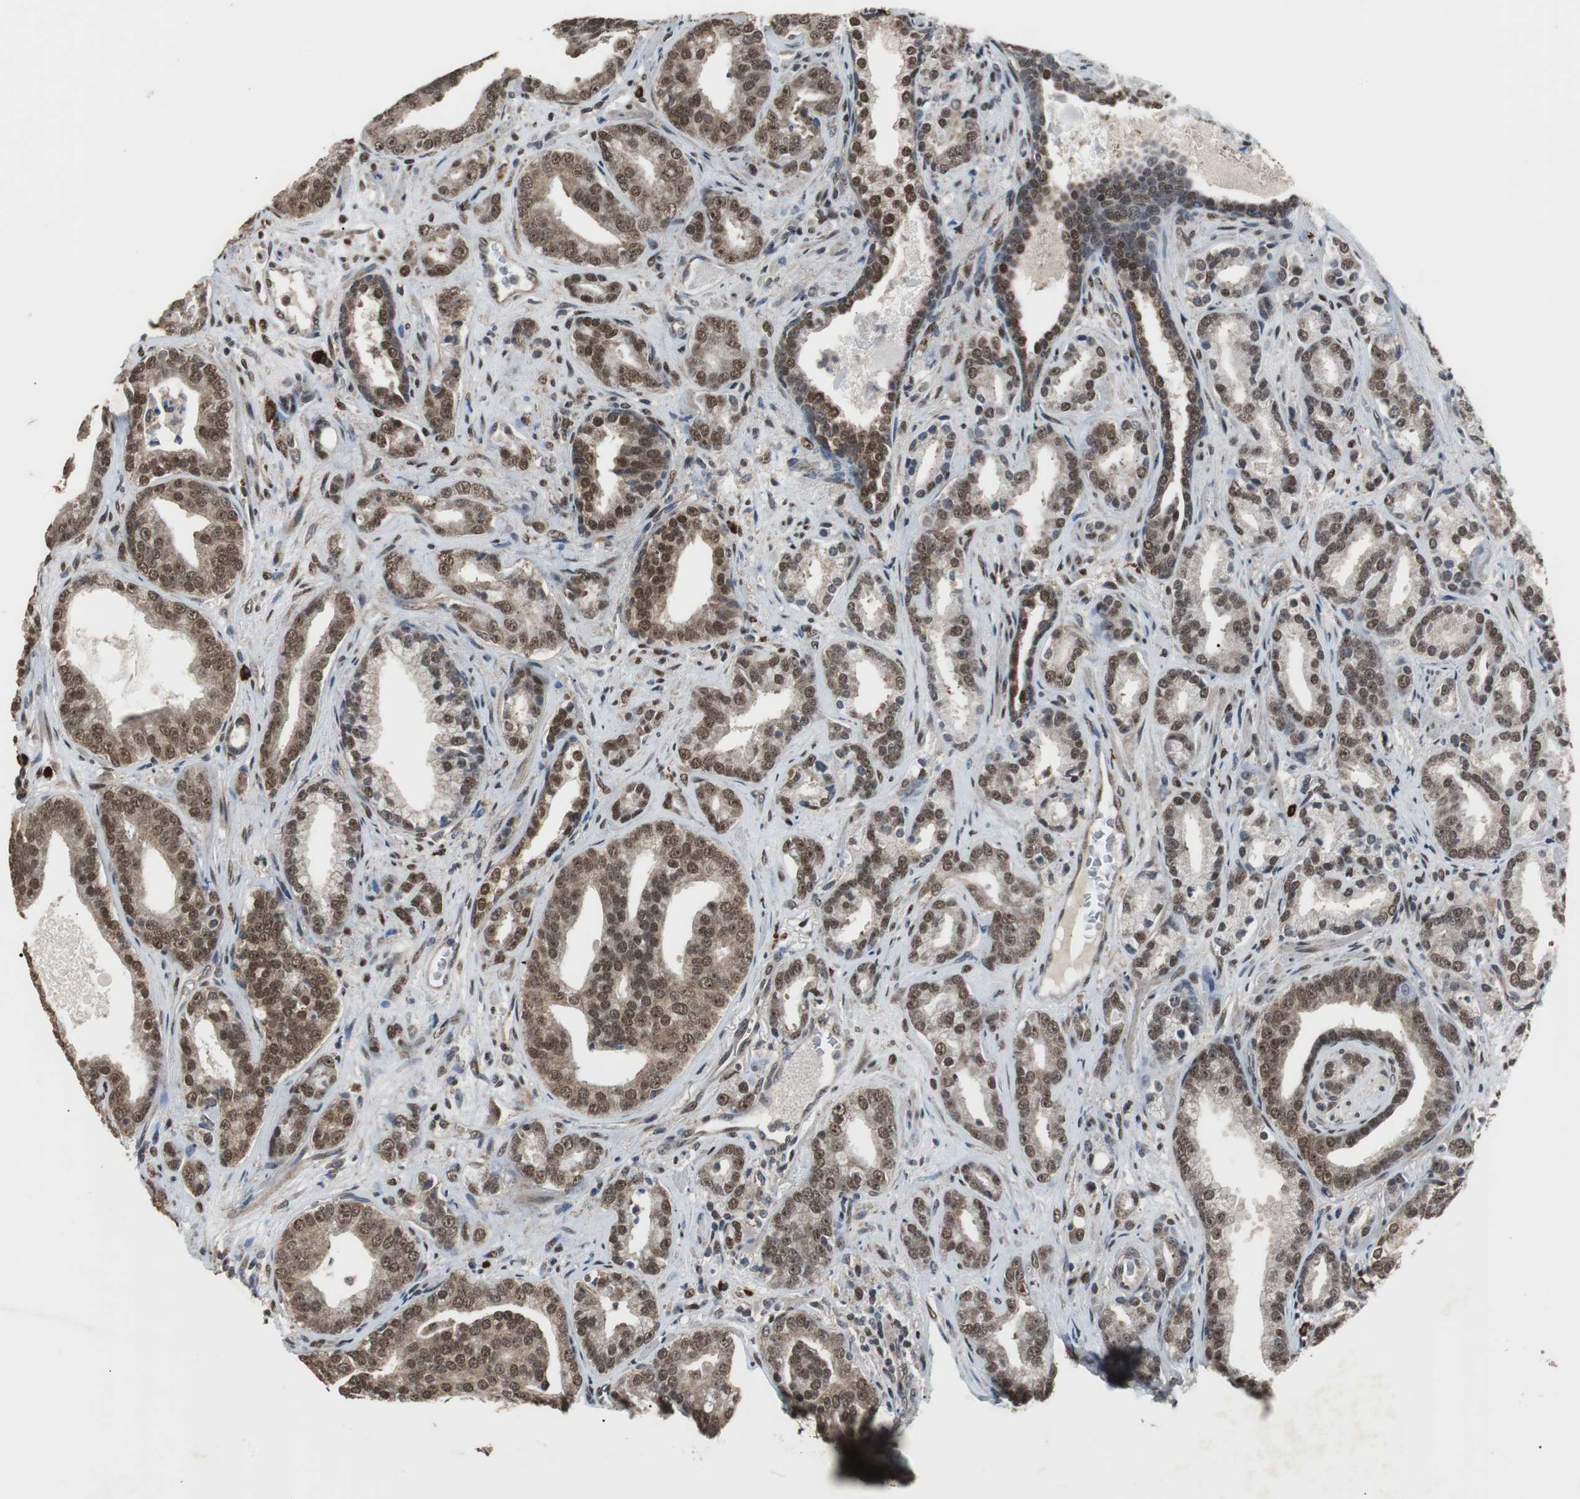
{"staining": {"intensity": "strong", "quantity": ">75%", "location": "nuclear"}, "tissue": "prostate cancer", "cell_type": "Tumor cells", "image_type": "cancer", "snomed": [{"axis": "morphology", "description": "Adenocarcinoma, Low grade"}, {"axis": "topography", "description": "Prostate"}], "caption": "Adenocarcinoma (low-grade) (prostate) tissue demonstrates strong nuclear positivity in approximately >75% of tumor cells, visualized by immunohistochemistry.", "gene": "ZHX2", "patient": {"sex": "male", "age": 63}}